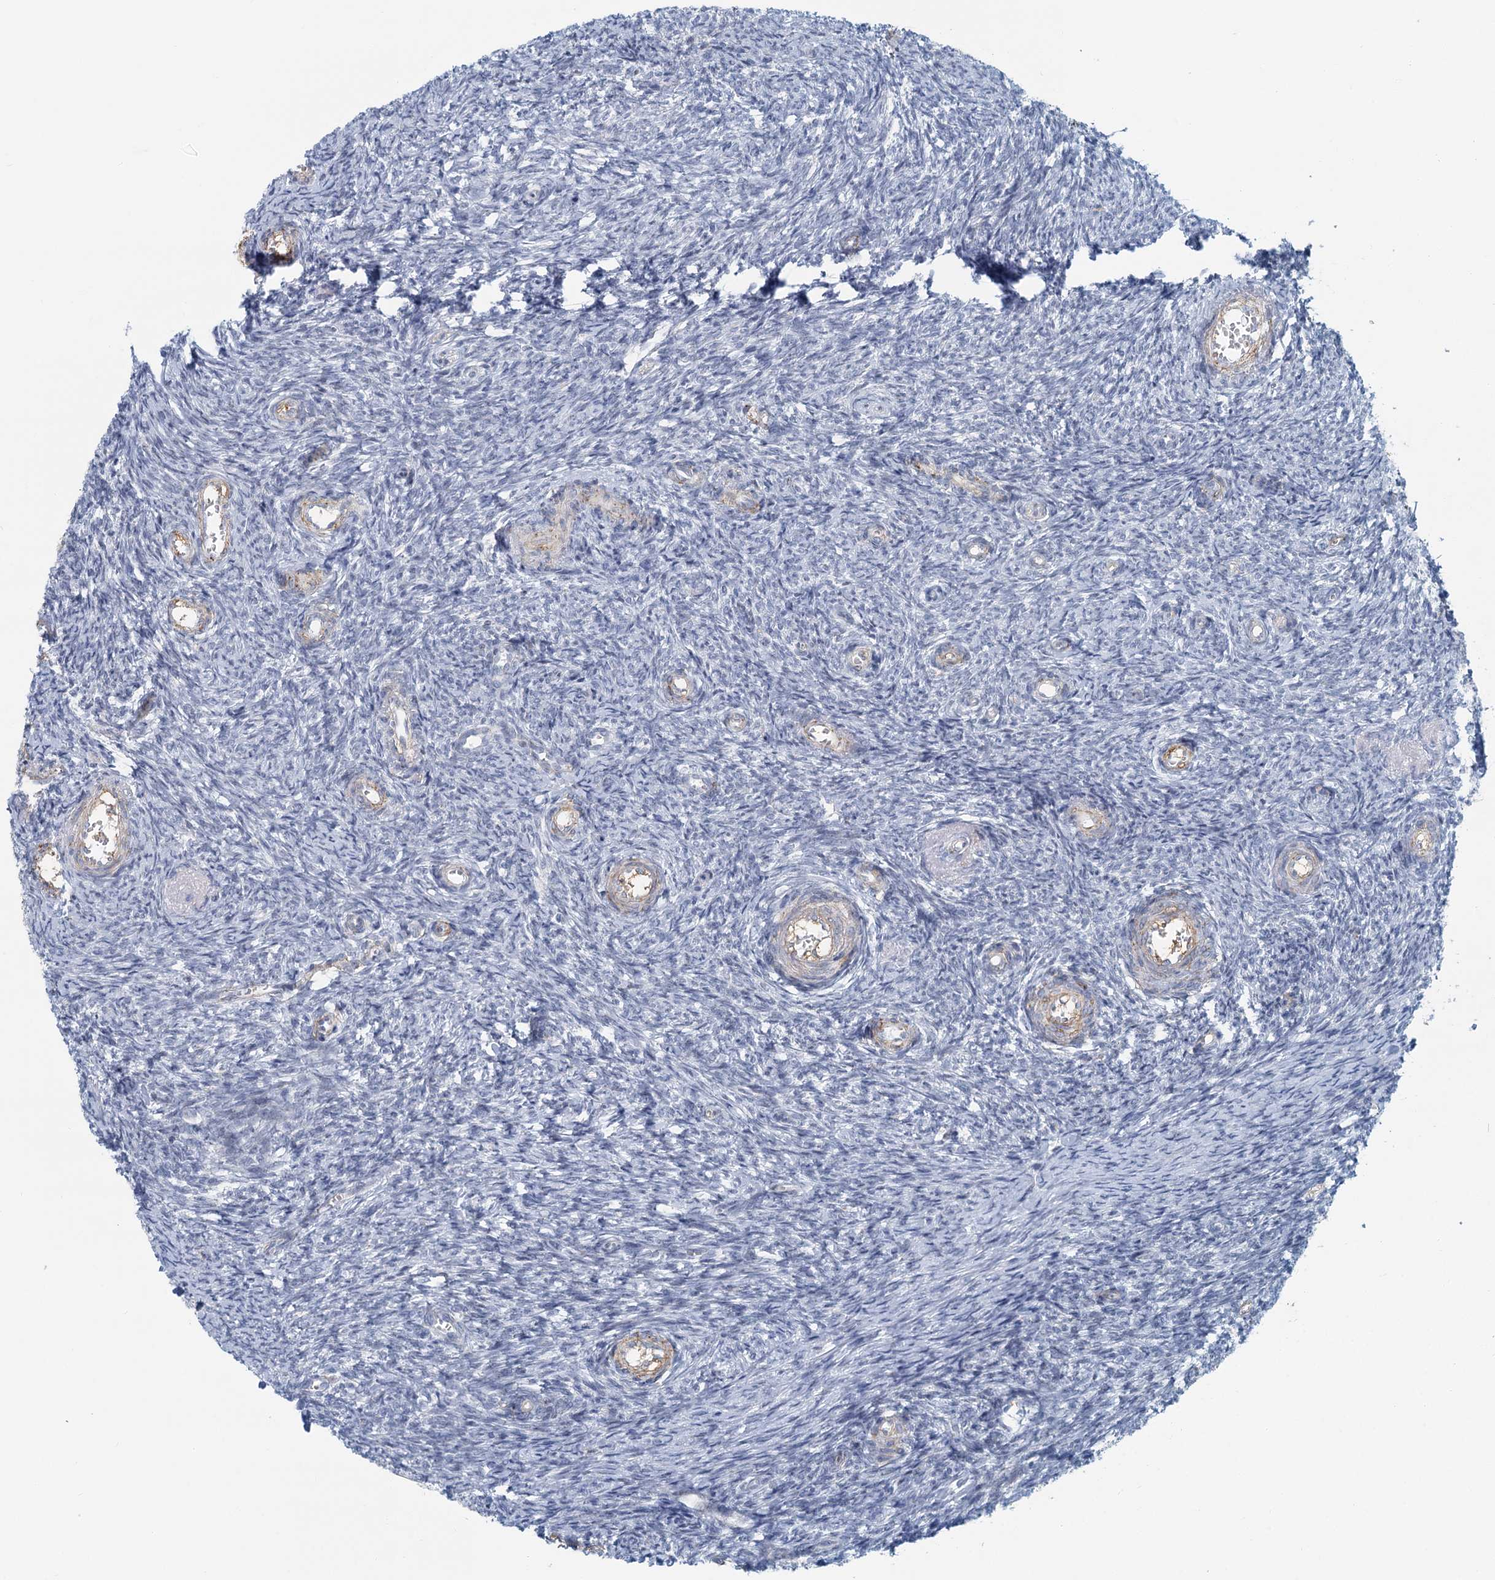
{"staining": {"intensity": "negative", "quantity": "none", "location": "none"}, "tissue": "ovary", "cell_type": "Ovarian stroma cells", "image_type": "normal", "snomed": [{"axis": "morphology", "description": "Normal tissue, NOS"}, {"axis": "topography", "description": "Ovary"}], "caption": "Immunohistochemistry (IHC) micrograph of normal ovary: human ovary stained with DAB reveals no significant protein positivity in ovarian stroma cells.", "gene": "ZNF527", "patient": {"sex": "female", "age": 44}}